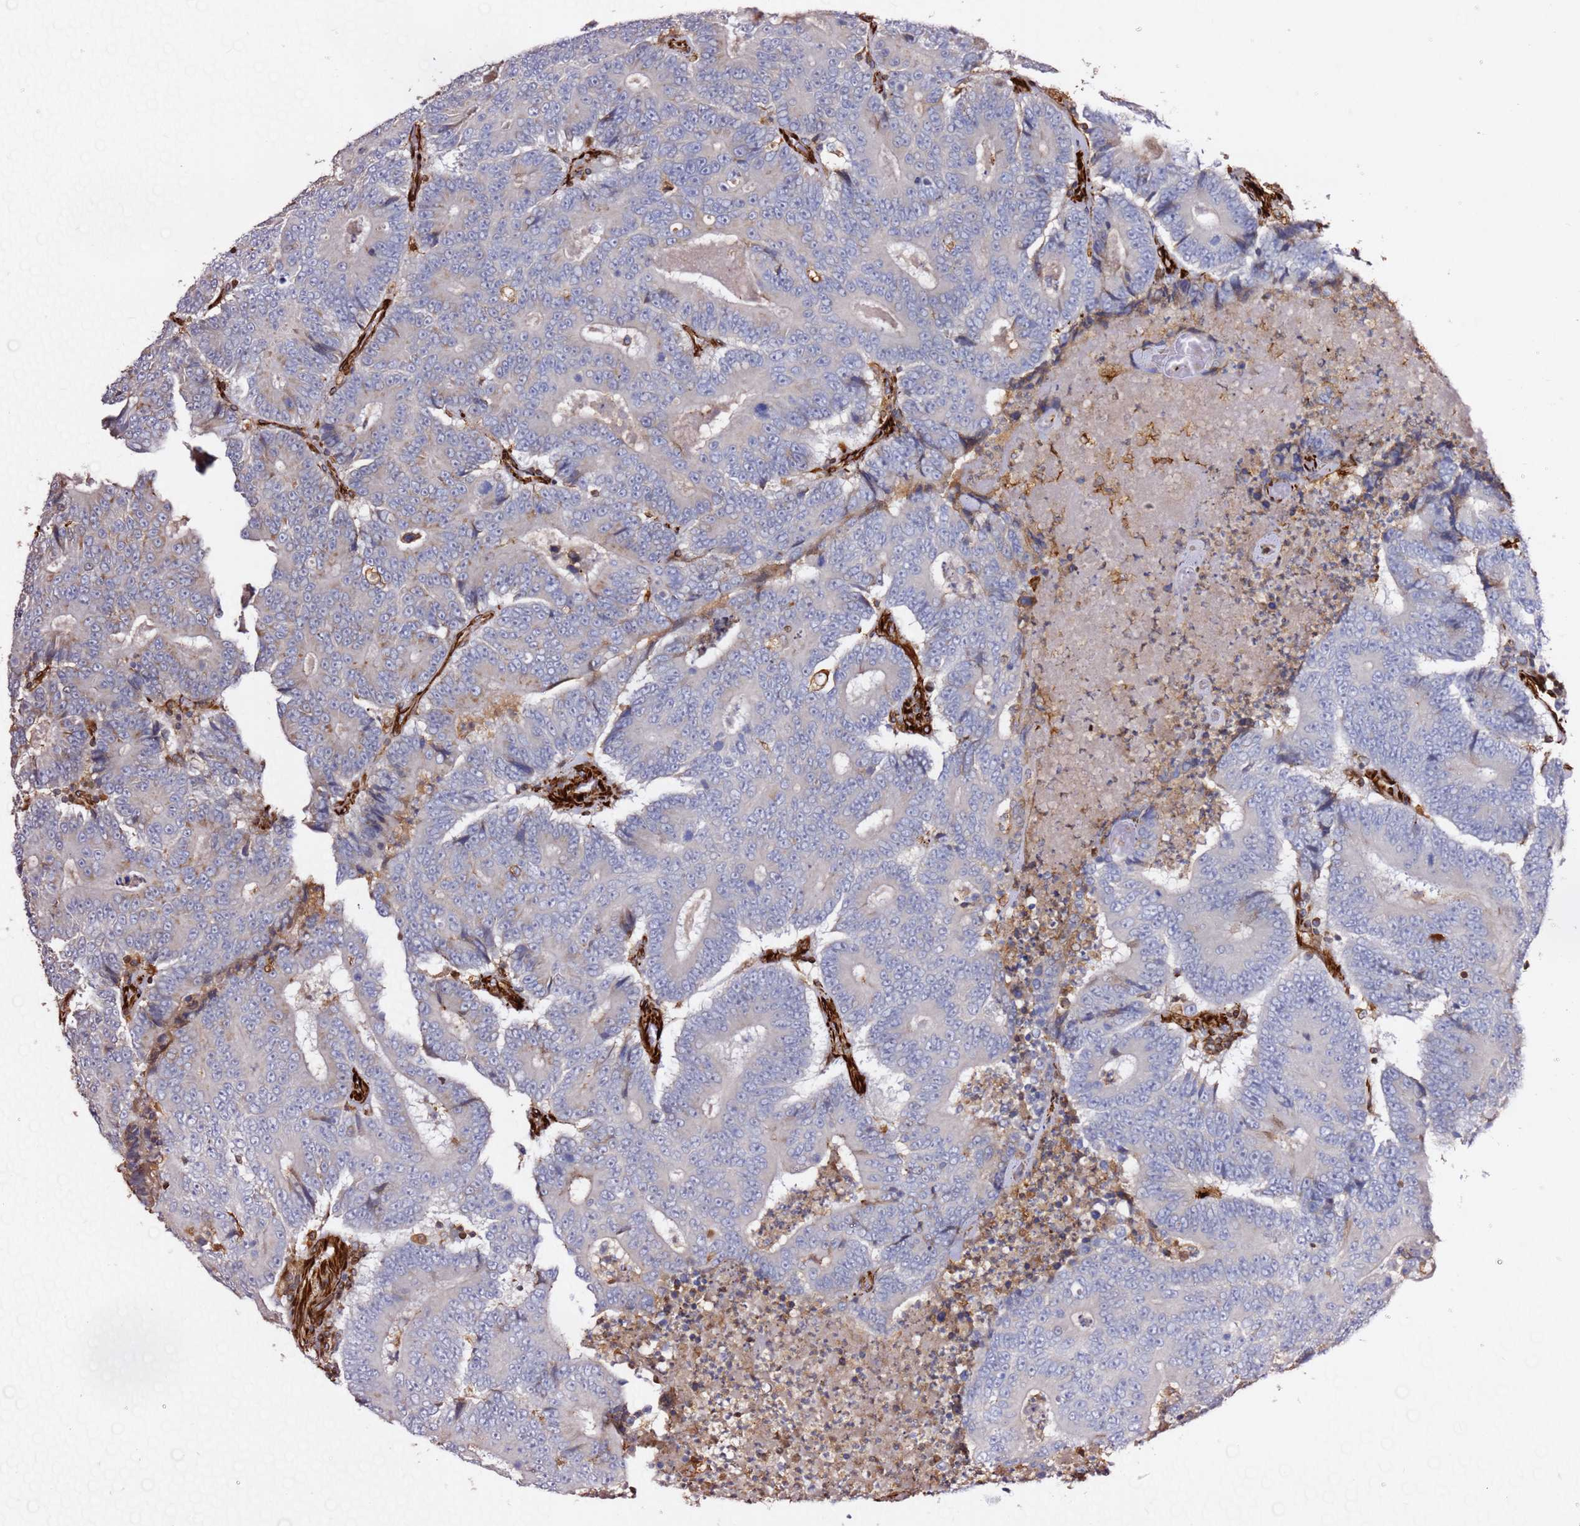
{"staining": {"intensity": "negative", "quantity": "none", "location": "none"}, "tissue": "colorectal cancer", "cell_type": "Tumor cells", "image_type": "cancer", "snomed": [{"axis": "morphology", "description": "Adenocarcinoma, NOS"}, {"axis": "topography", "description": "Colon"}], "caption": "This is an immunohistochemistry histopathology image of human adenocarcinoma (colorectal). There is no staining in tumor cells.", "gene": "MRGPRE", "patient": {"sex": "male", "age": 83}}